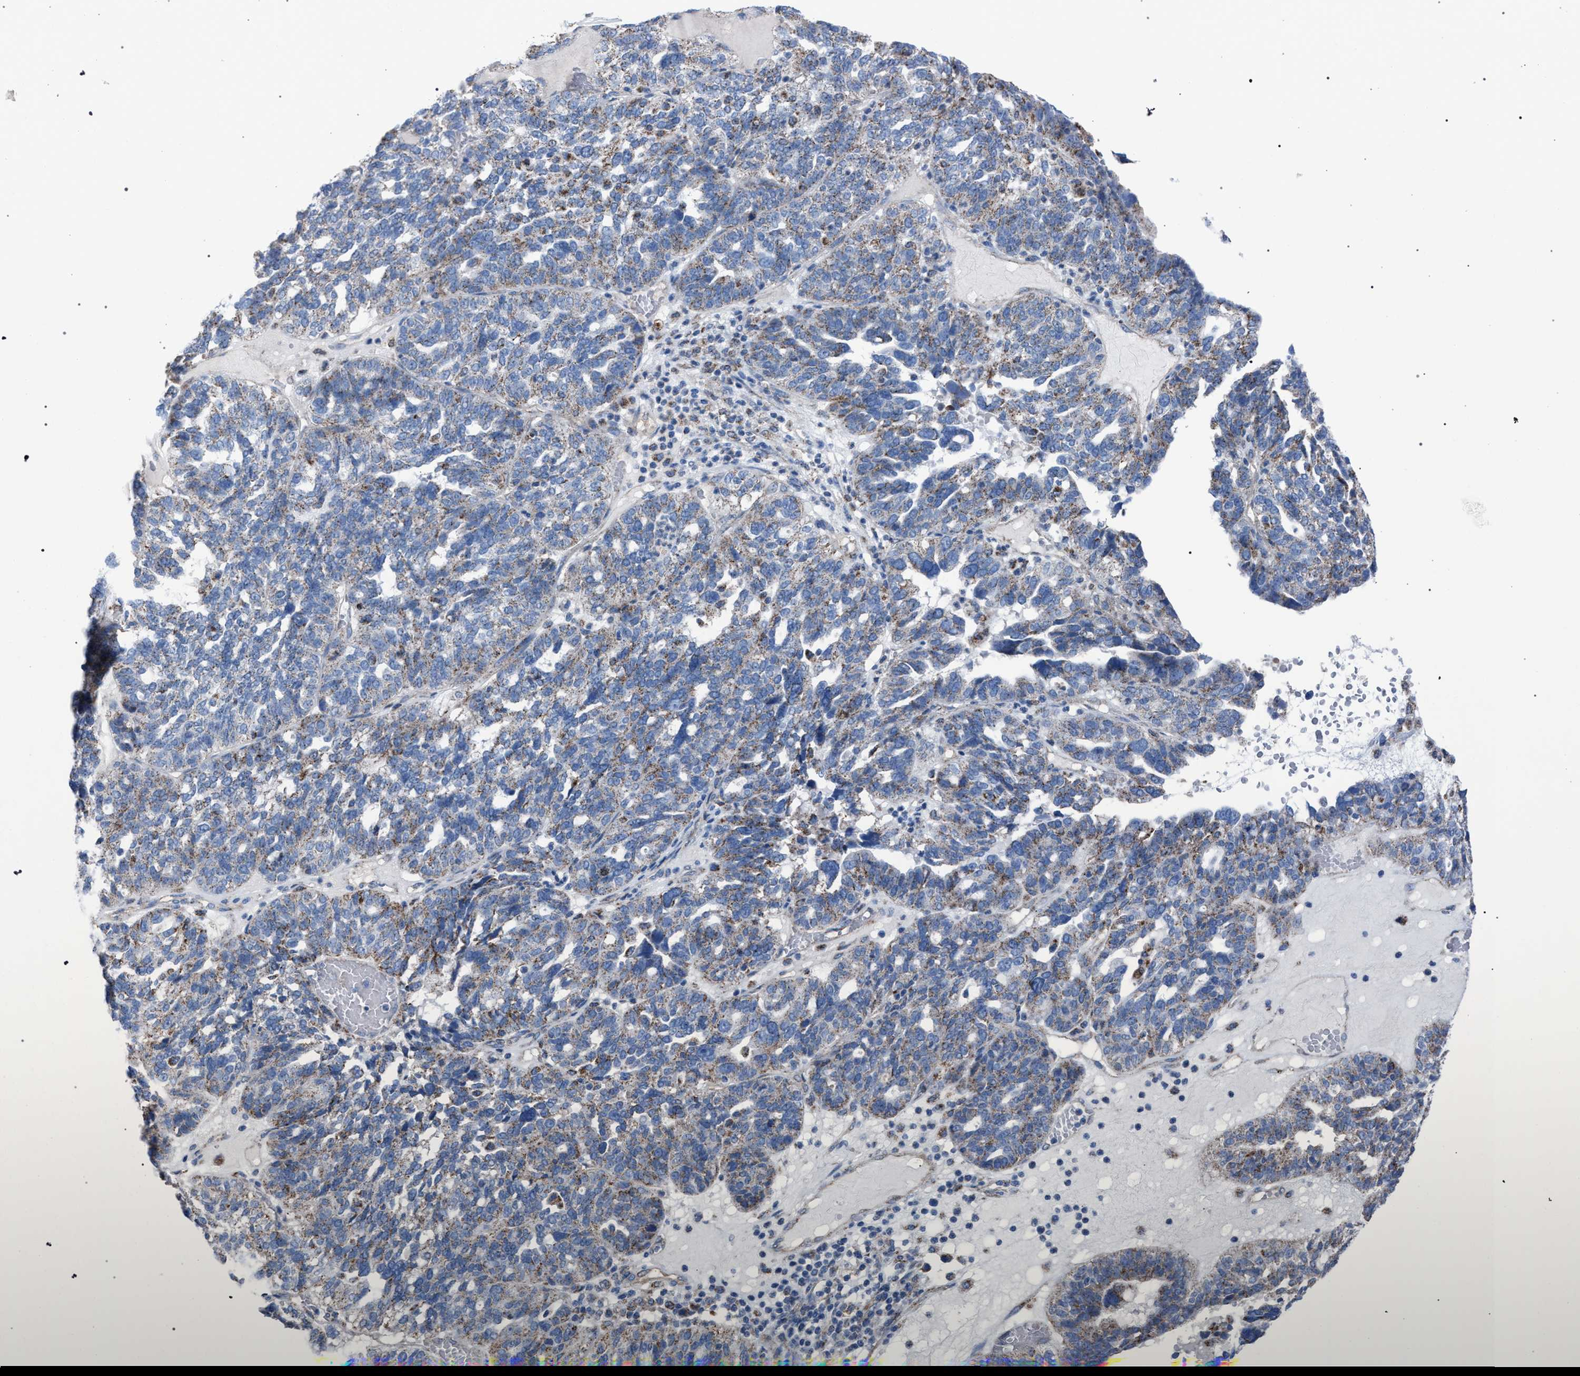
{"staining": {"intensity": "weak", "quantity": "25%-75%", "location": "cytoplasmic/membranous"}, "tissue": "ovarian cancer", "cell_type": "Tumor cells", "image_type": "cancer", "snomed": [{"axis": "morphology", "description": "Cystadenocarcinoma, serous, NOS"}, {"axis": "topography", "description": "Ovary"}], "caption": "A brown stain labels weak cytoplasmic/membranous staining of a protein in ovarian serous cystadenocarcinoma tumor cells.", "gene": "HSD17B4", "patient": {"sex": "female", "age": 59}}